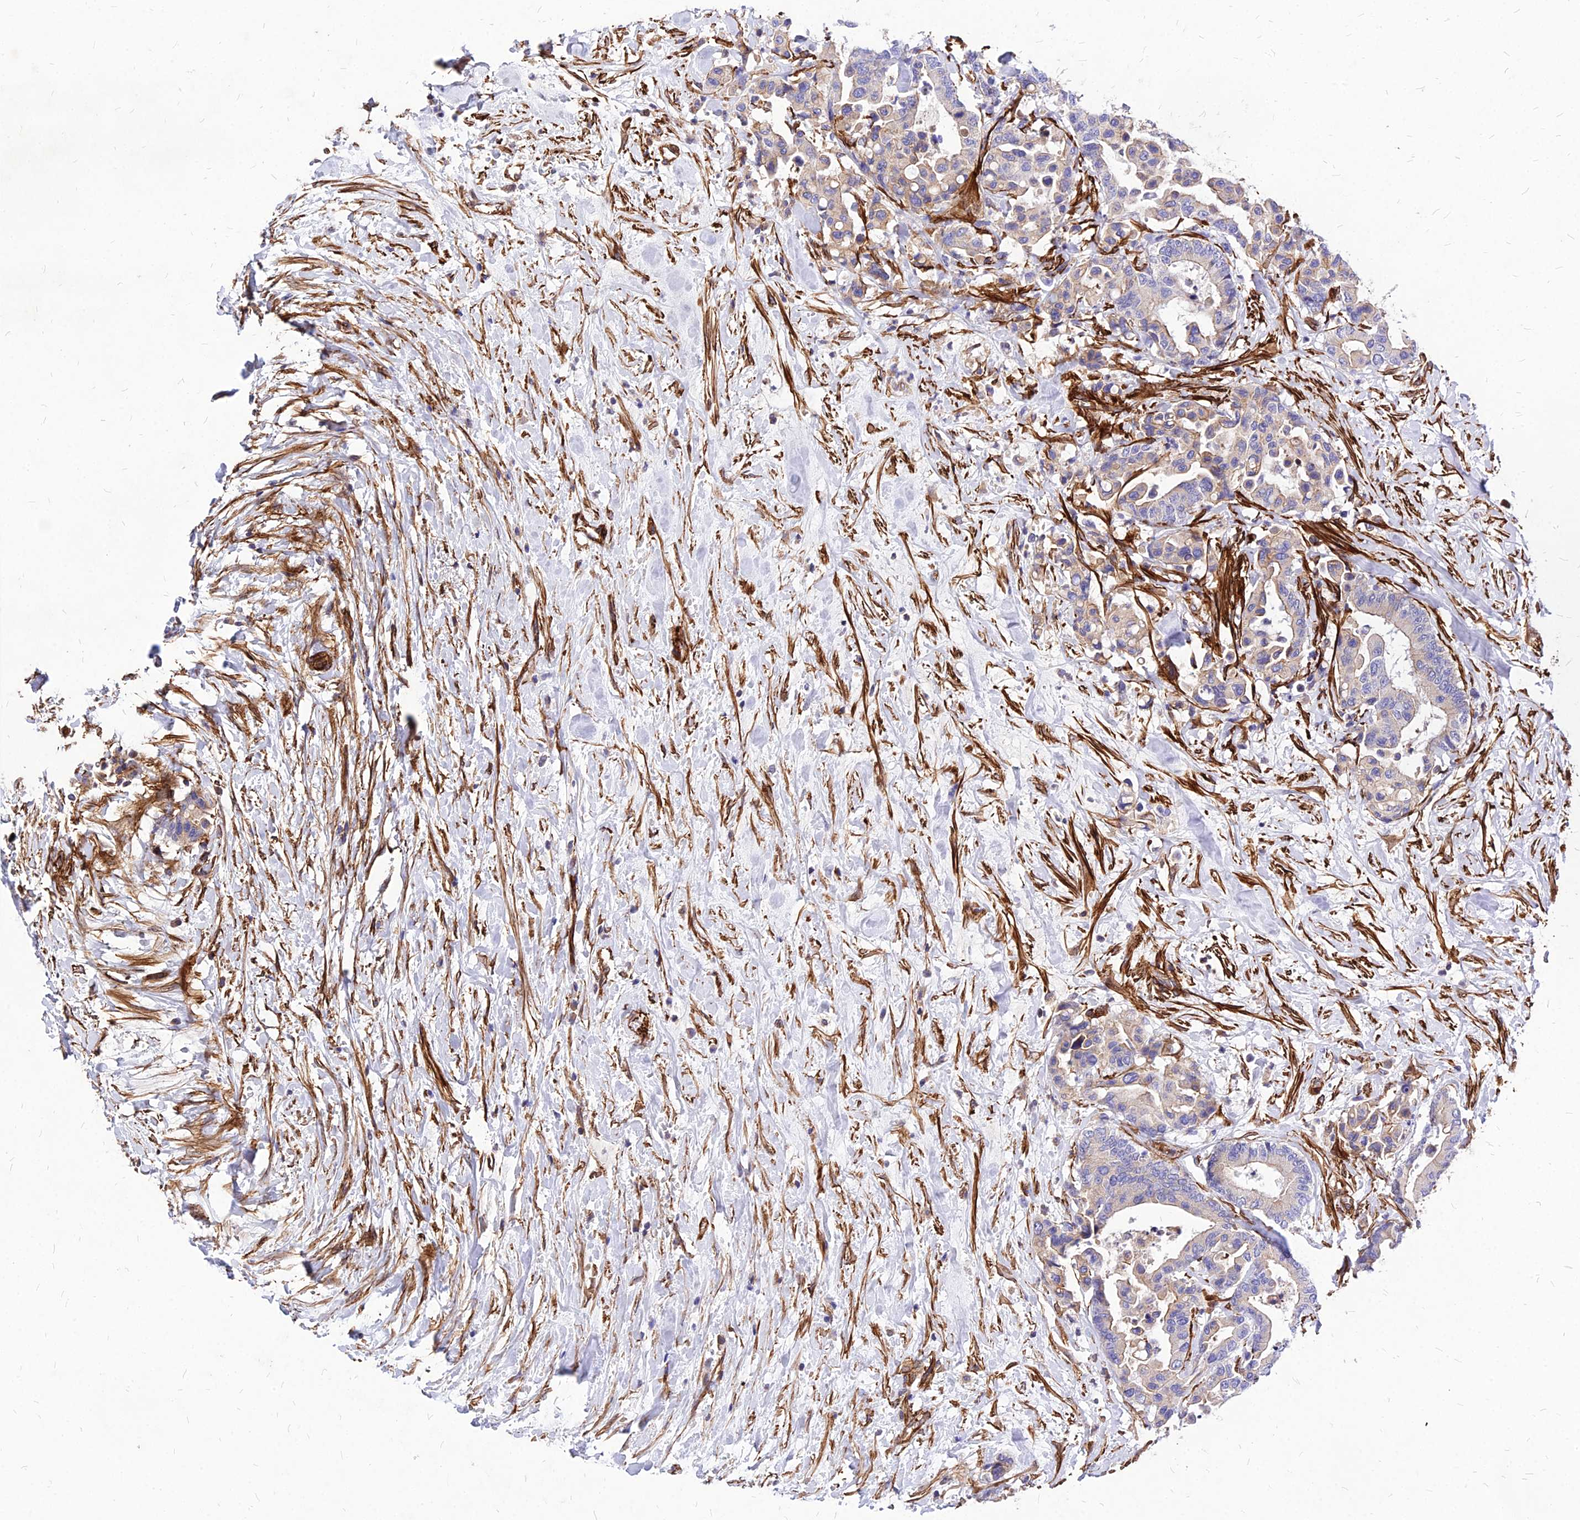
{"staining": {"intensity": "weak", "quantity": "<25%", "location": "cytoplasmic/membranous"}, "tissue": "colorectal cancer", "cell_type": "Tumor cells", "image_type": "cancer", "snomed": [{"axis": "morphology", "description": "Normal tissue, NOS"}, {"axis": "morphology", "description": "Adenocarcinoma, NOS"}, {"axis": "topography", "description": "Colon"}], "caption": "The IHC image has no significant expression in tumor cells of colorectal cancer (adenocarcinoma) tissue.", "gene": "EFCC1", "patient": {"sex": "male", "age": 82}}